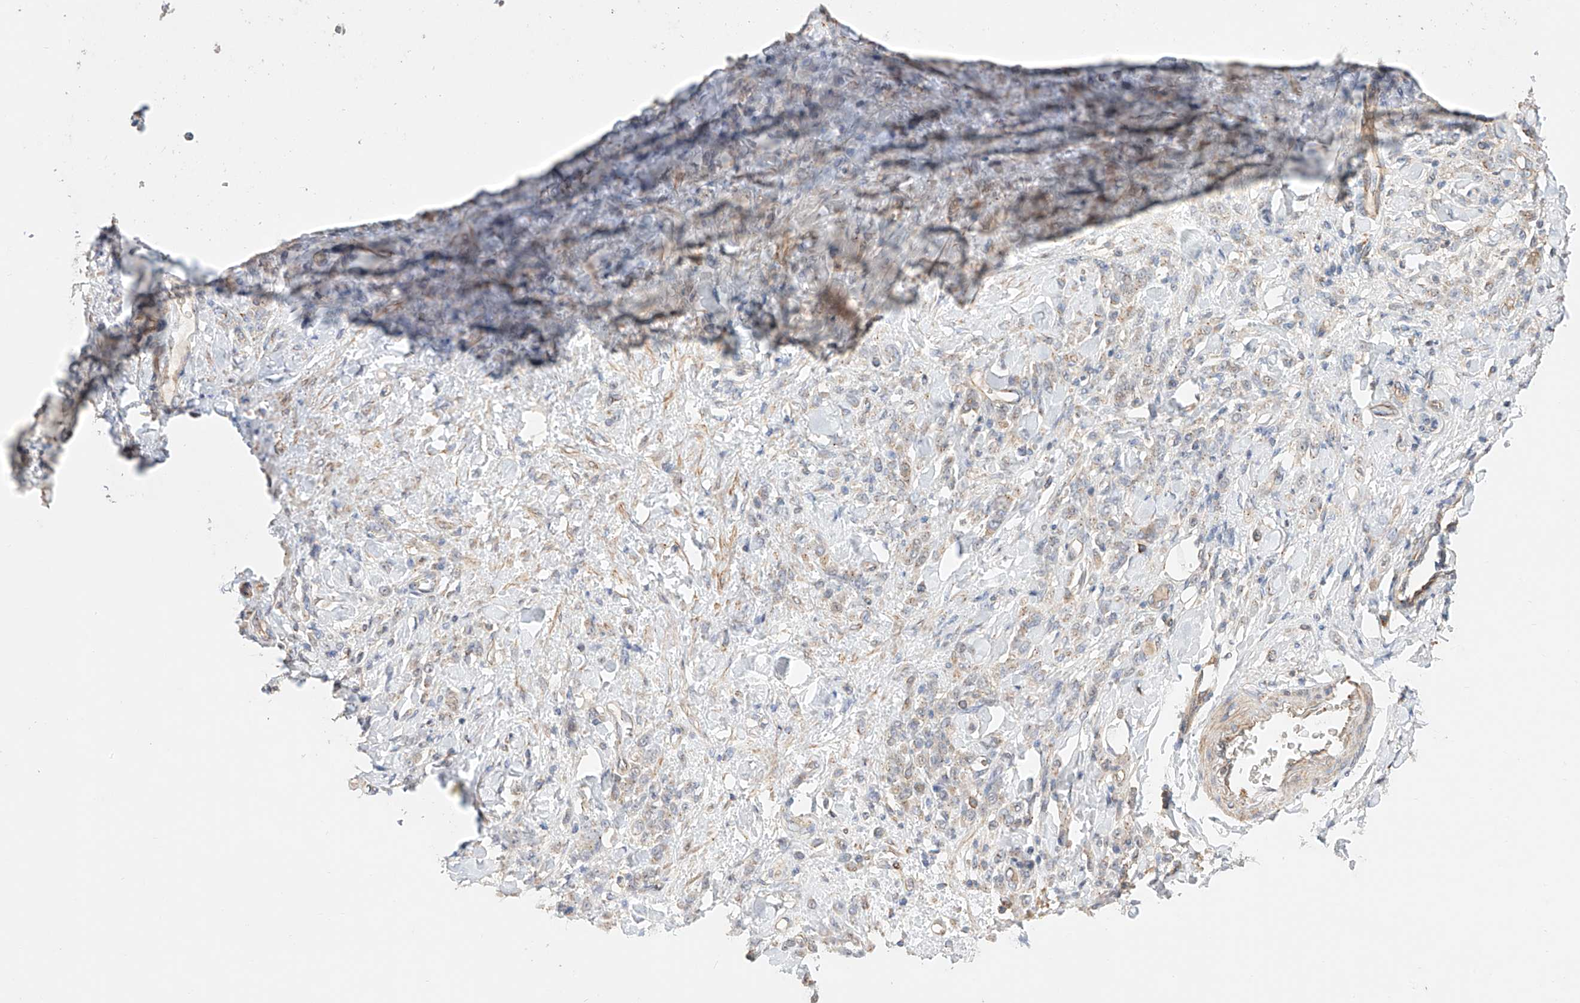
{"staining": {"intensity": "negative", "quantity": "none", "location": "none"}, "tissue": "stomach cancer", "cell_type": "Tumor cells", "image_type": "cancer", "snomed": [{"axis": "morphology", "description": "Normal tissue, NOS"}, {"axis": "morphology", "description": "Adenocarcinoma, NOS"}, {"axis": "topography", "description": "Stomach"}], "caption": "Immunohistochemistry micrograph of human stomach cancer stained for a protein (brown), which shows no staining in tumor cells.", "gene": "MOSPD1", "patient": {"sex": "male", "age": 82}}